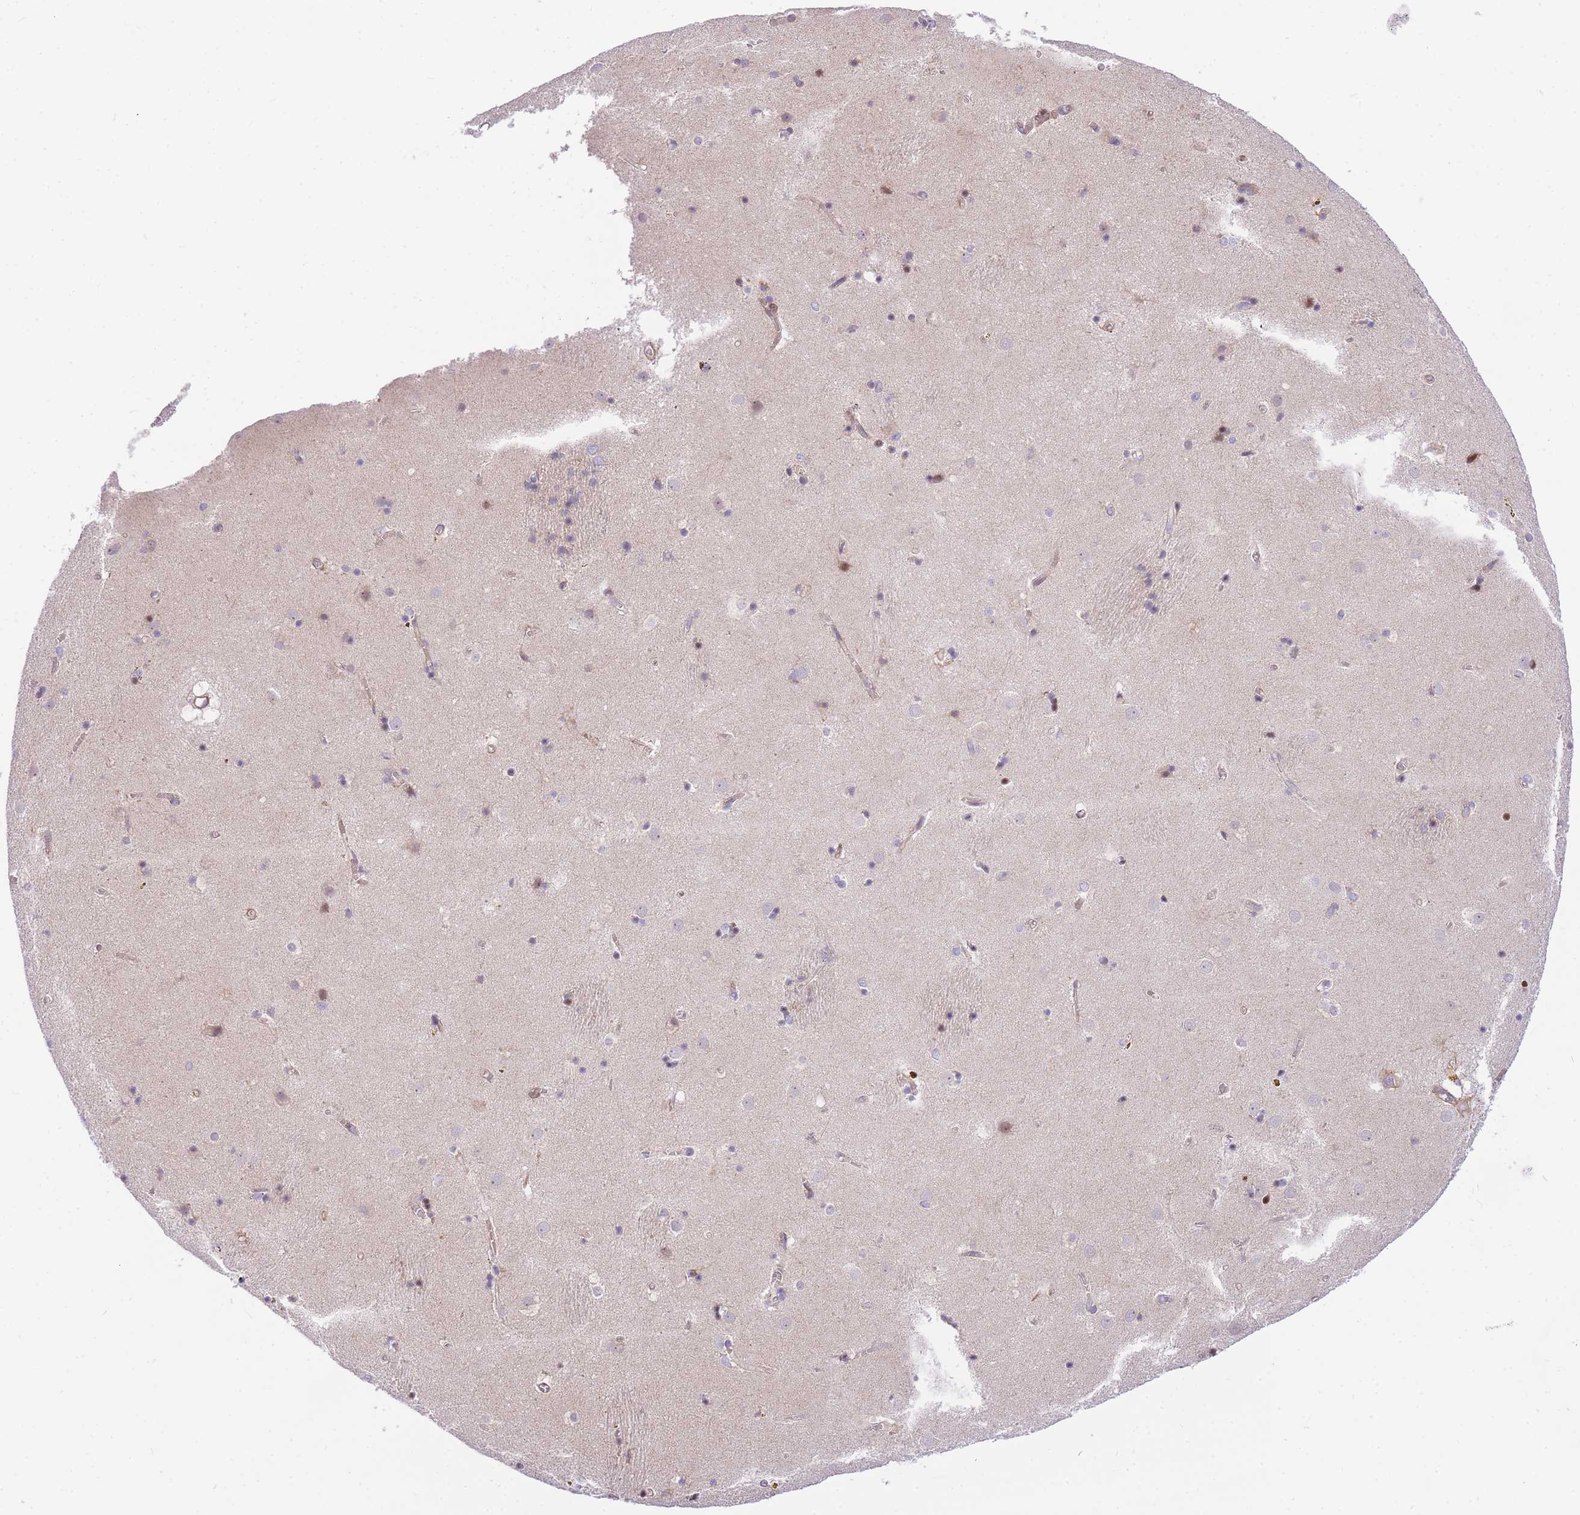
{"staining": {"intensity": "moderate", "quantity": "<25%", "location": "nuclear"}, "tissue": "caudate", "cell_type": "Glial cells", "image_type": "normal", "snomed": [{"axis": "morphology", "description": "Normal tissue, NOS"}, {"axis": "topography", "description": "Lateral ventricle wall"}], "caption": "Immunohistochemical staining of unremarkable human caudate demonstrates low levels of moderate nuclear expression in approximately <25% of glial cells.", "gene": "S100PBP", "patient": {"sex": "male", "age": 70}}